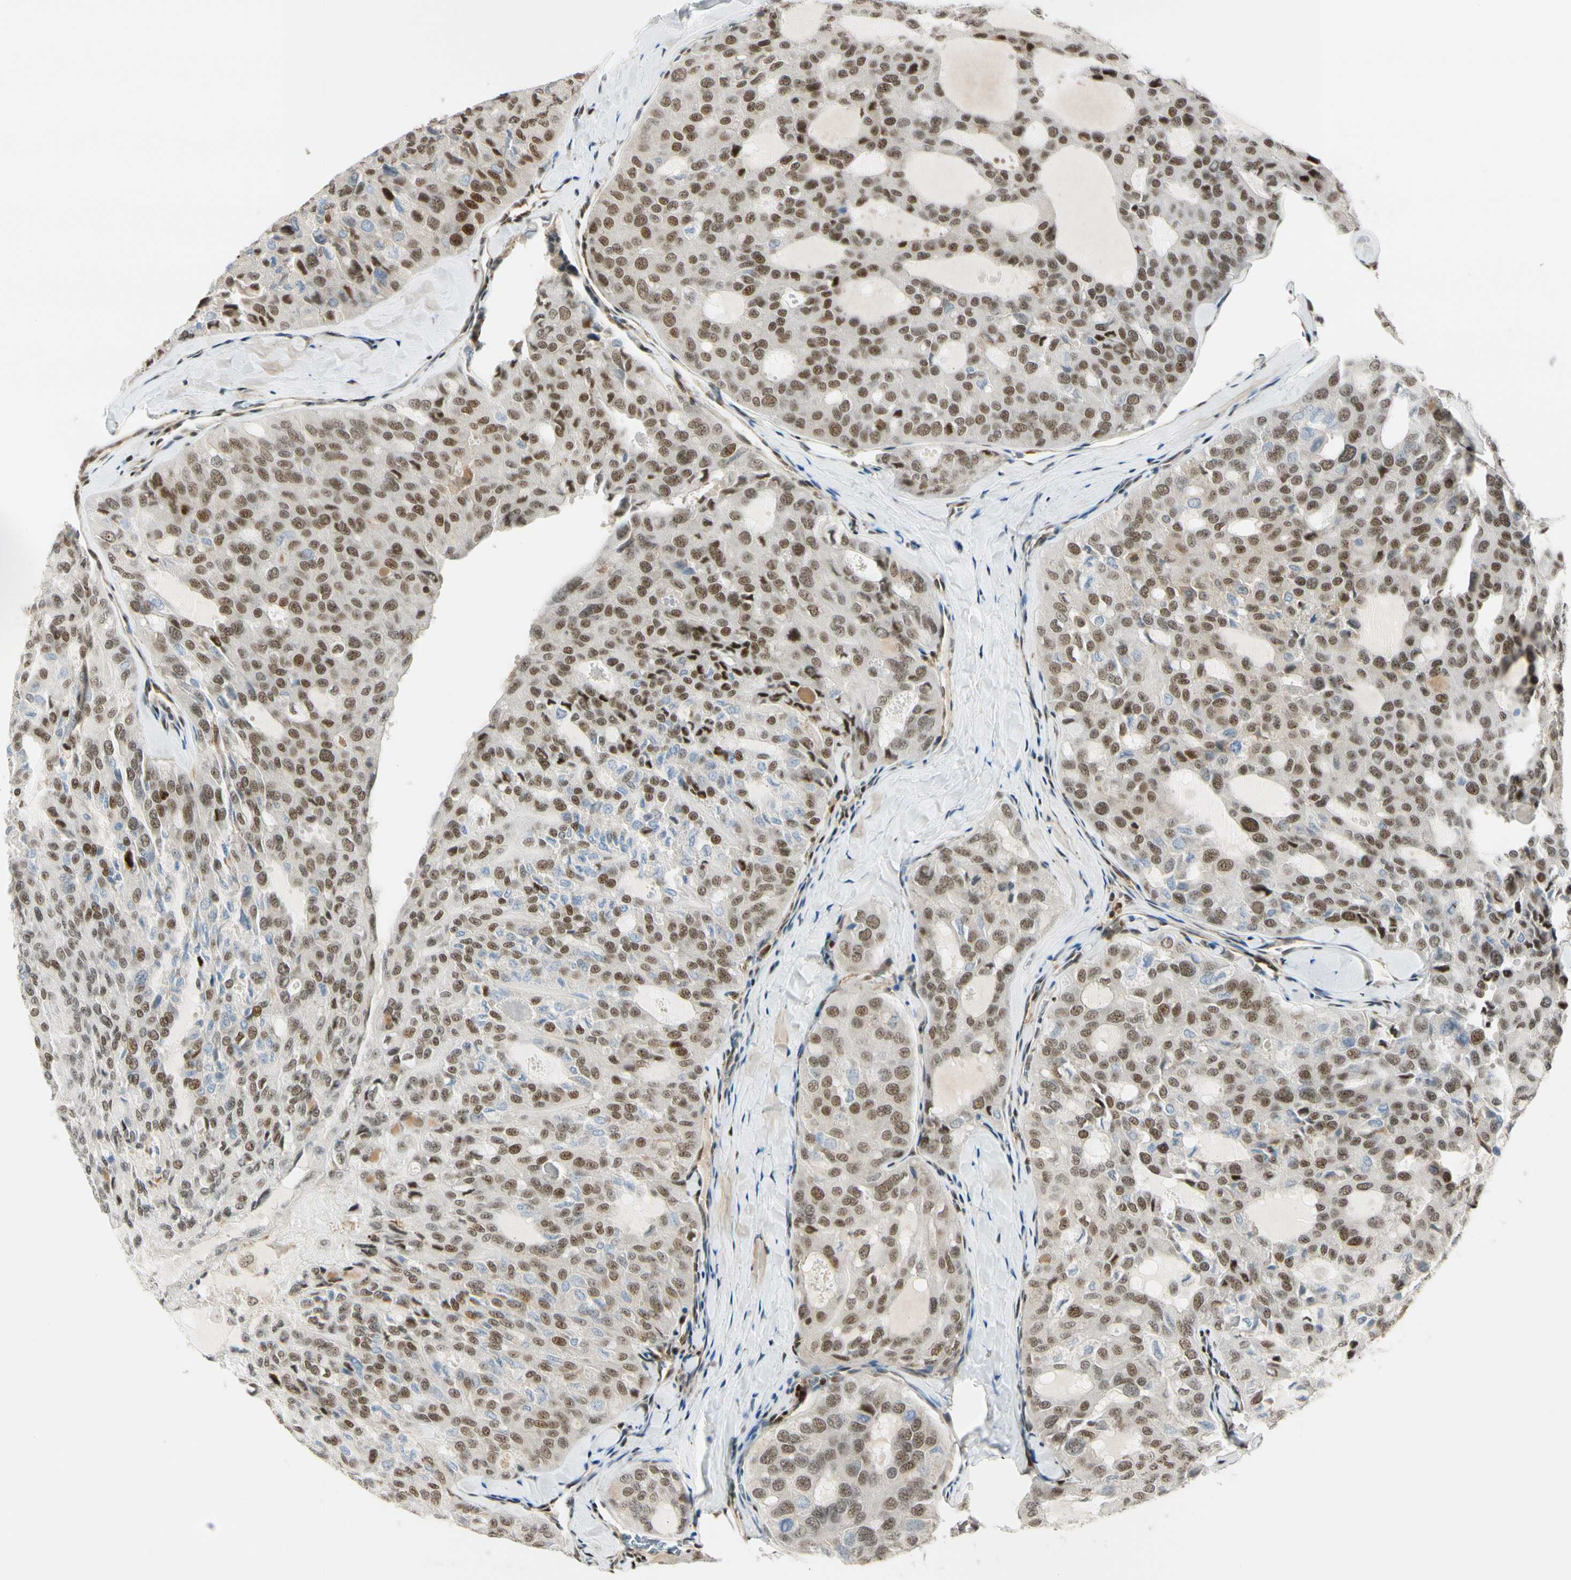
{"staining": {"intensity": "moderate", "quantity": ">75%", "location": "nuclear"}, "tissue": "thyroid cancer", "cell_type": "Tumor cells", "image_type": "cancer", "snomed": [{"axis": "morphology", "description": "Follicular adenoma carcinoma, NOS"}, {"axis": "topography", "description": "Thyroid gland"}], "caption": "Thyroid cancer (follicular adenoma carcinoma) tissue reveals moderate nuclear positivity in about >75% of tumor cells, visualized by immunohistochemistry. (DAB IHC with brightfield microscopy, high magnification).", "gene": "DAXX", "patient": {"sex": "male", "age": 75}}